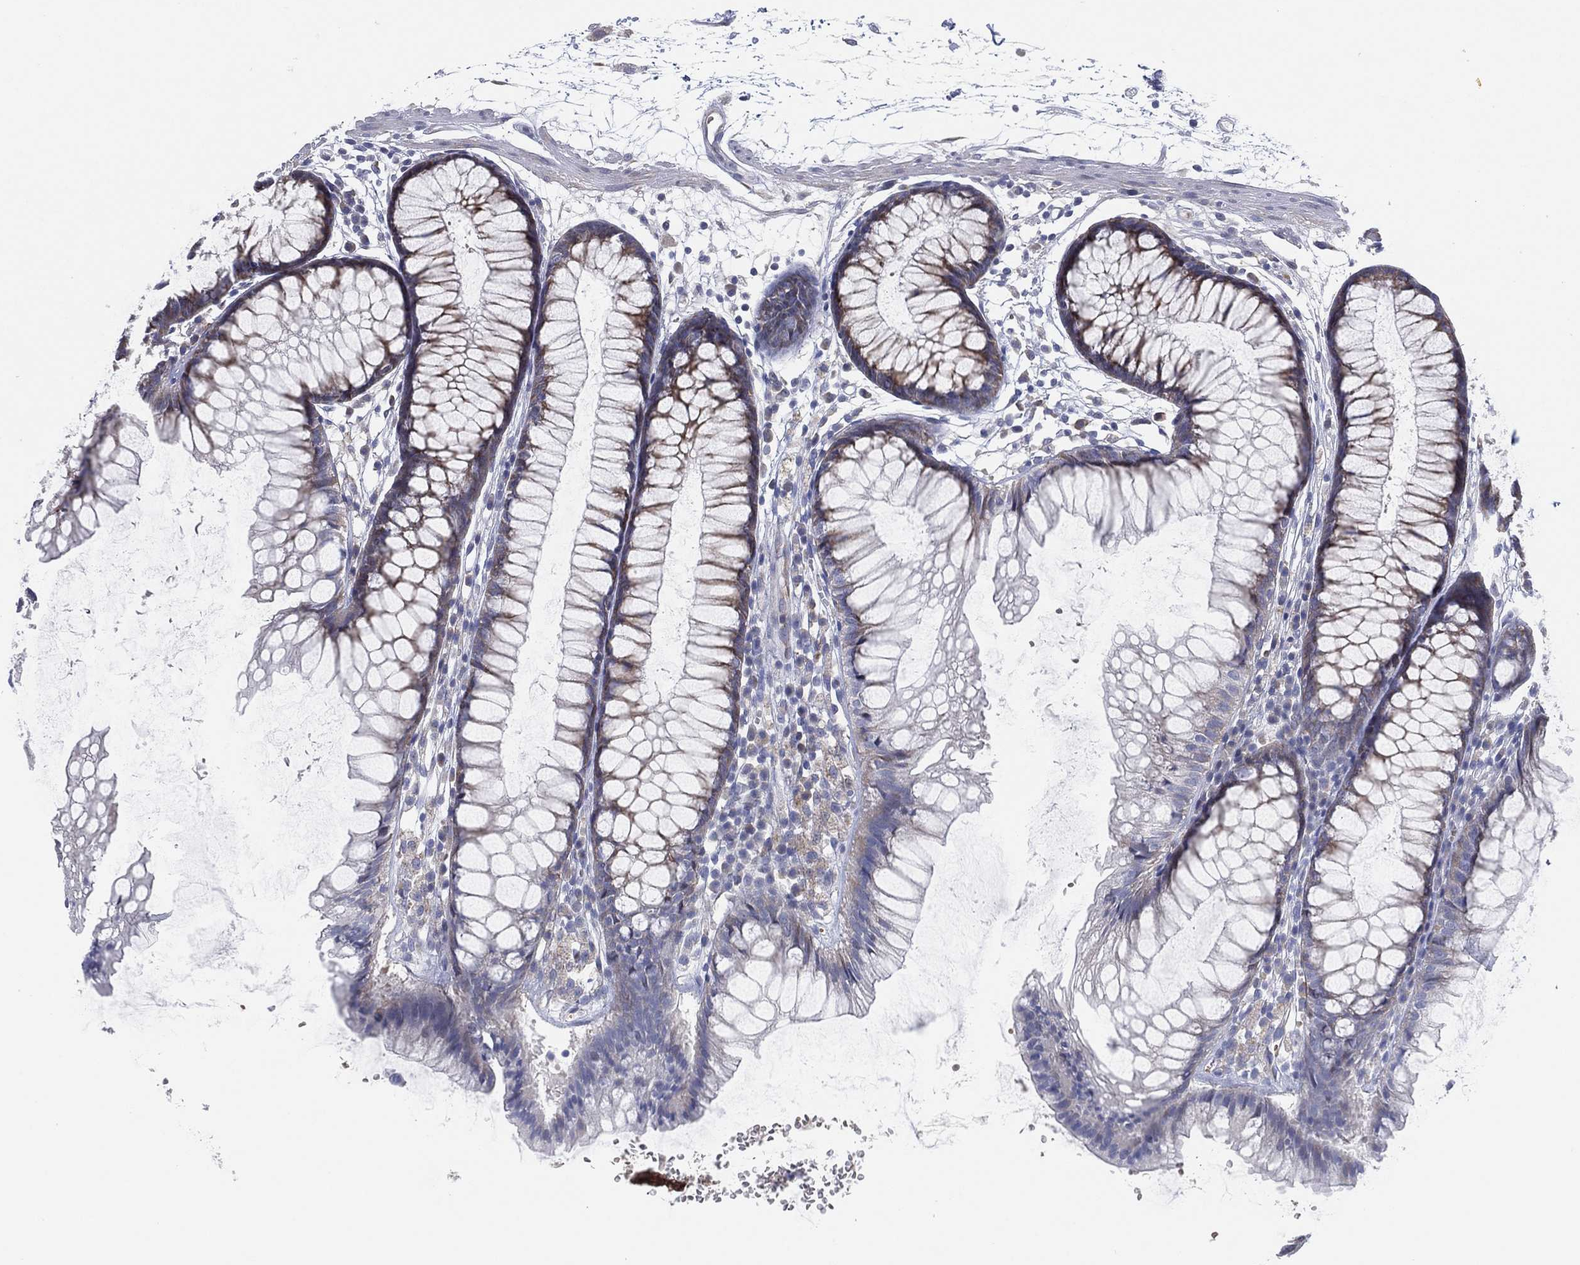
{"staining": {"intensity": "negative", "quantity": "none", "location": "none"}, "tissue": "colon", "cell_type": "Endothelial cells", "image_type": "normal", "snomed": [{"axis": "morphology", "description": "Normal tissue, NOS"}, {"axis": "morphology", "description": "Adenocarcinoma, NOS"}, {"axis": "topography", "description": "Colon"}], "caption": "IHC histopathology image of unremarkable colon: human colon stained with DAB (3,3'-diaminobenzidine) reveals no significant protein expression in endothelial cells. (DAB immunohistochemistry, high magnification).", "gene": "HEATR4", "patient": {"sex": "male", "age": 65}}